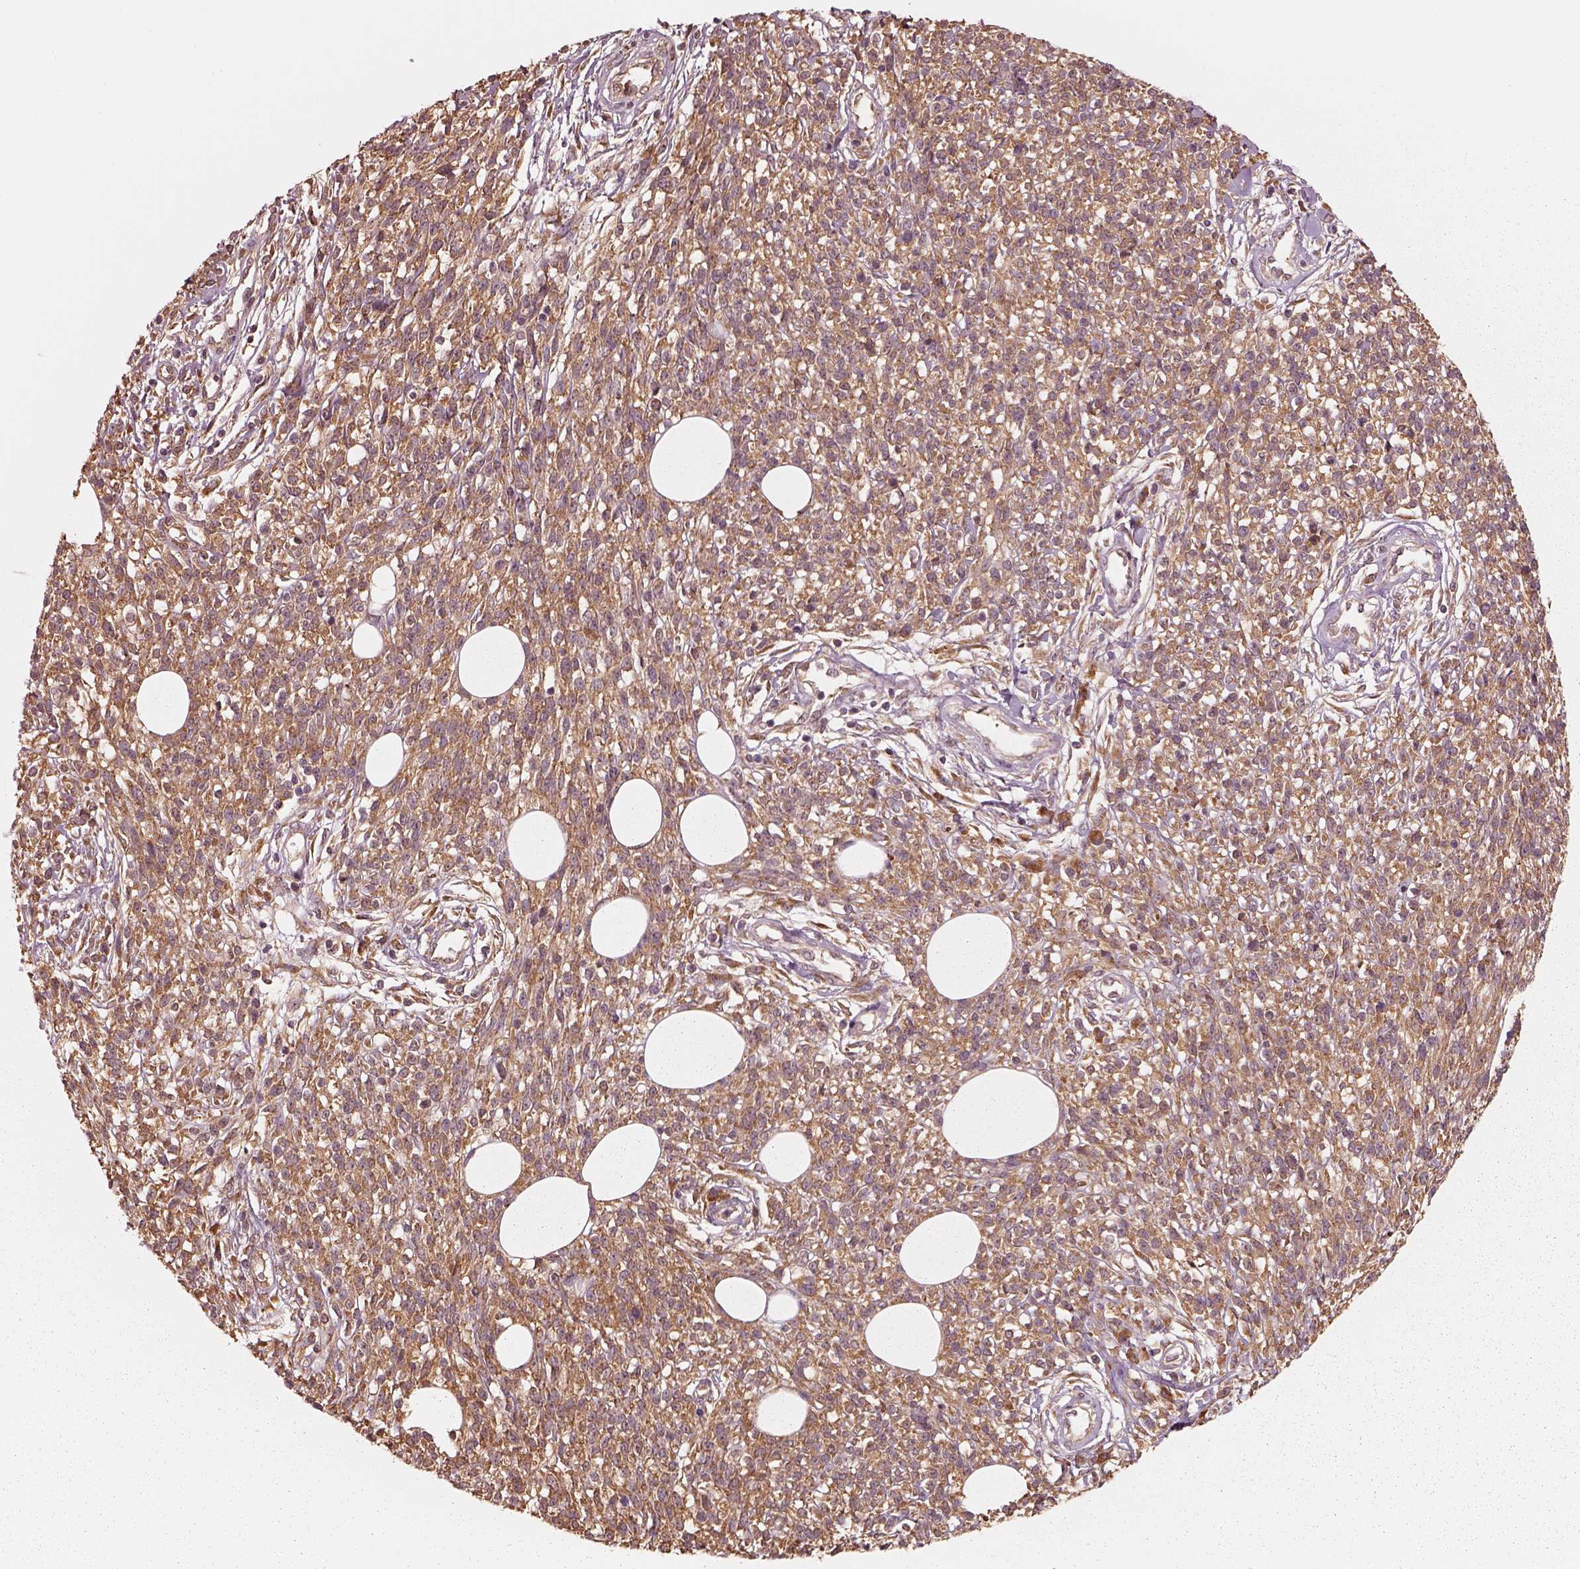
{"staining": {"intensity": "moderate", "quantity": ">75%", "location": "cytoplasmic/membranous"}, "tissue": "melanoma", "cell_type": "Tumor cells", "image_type": "cancer", "snomed": [{"axis": "morphology", "description": "Malignant melanoma, NOS"}, {"axis": "topography", "description": "Skin"}, {"axis": "topography", "description": "Skin of trunk"}], "caption": "Protein staining of malignant melanoma tissue demonstrates moderate cytoplasmic/membranous positivity in about >75% of tumor cells.", "gene": "RPS5", "patient": {"sex": "male", "age": 74}}